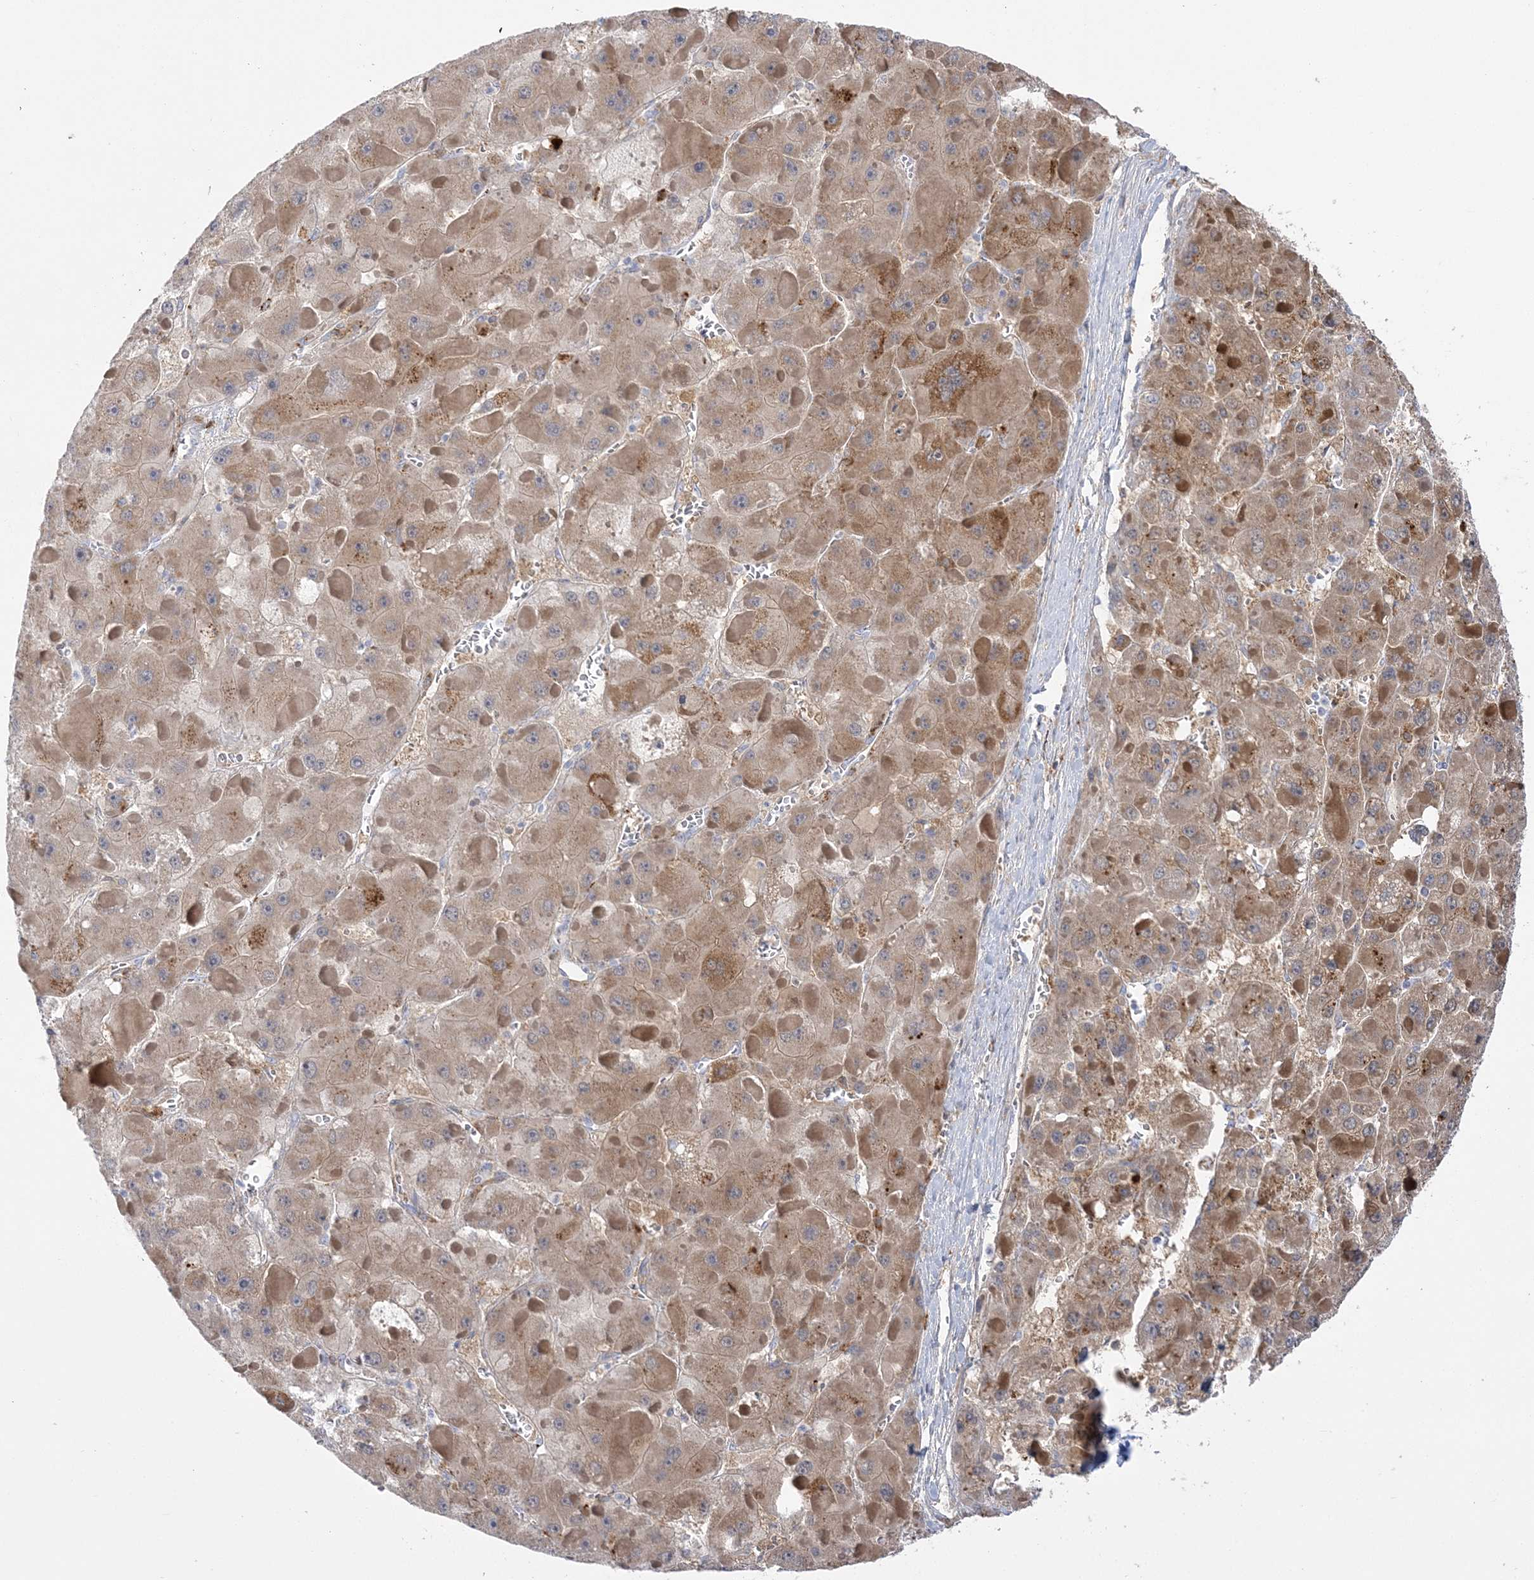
{"staining": {"intensity": "moderate", "quantity": ">75%", "location": "cytoplasmic/membranous"}, "tissue": "liver cancer", "cell_type": "Tumor cells", "image_type": "cancer", "snomed": [{"axis": "morphology", "description": "Carcinoma, Hepatocellular, NOS"}, {"axis": "topography", "description": "Liver"}], "caption": "A photomicrograph of liver hepatocellular carcinoma stained for a protein reveals moderate cytoplasmic/membranous brown staining in tumor cells.", "gene": "HAAO", "patient": {"sex": "female", "age": 73}}